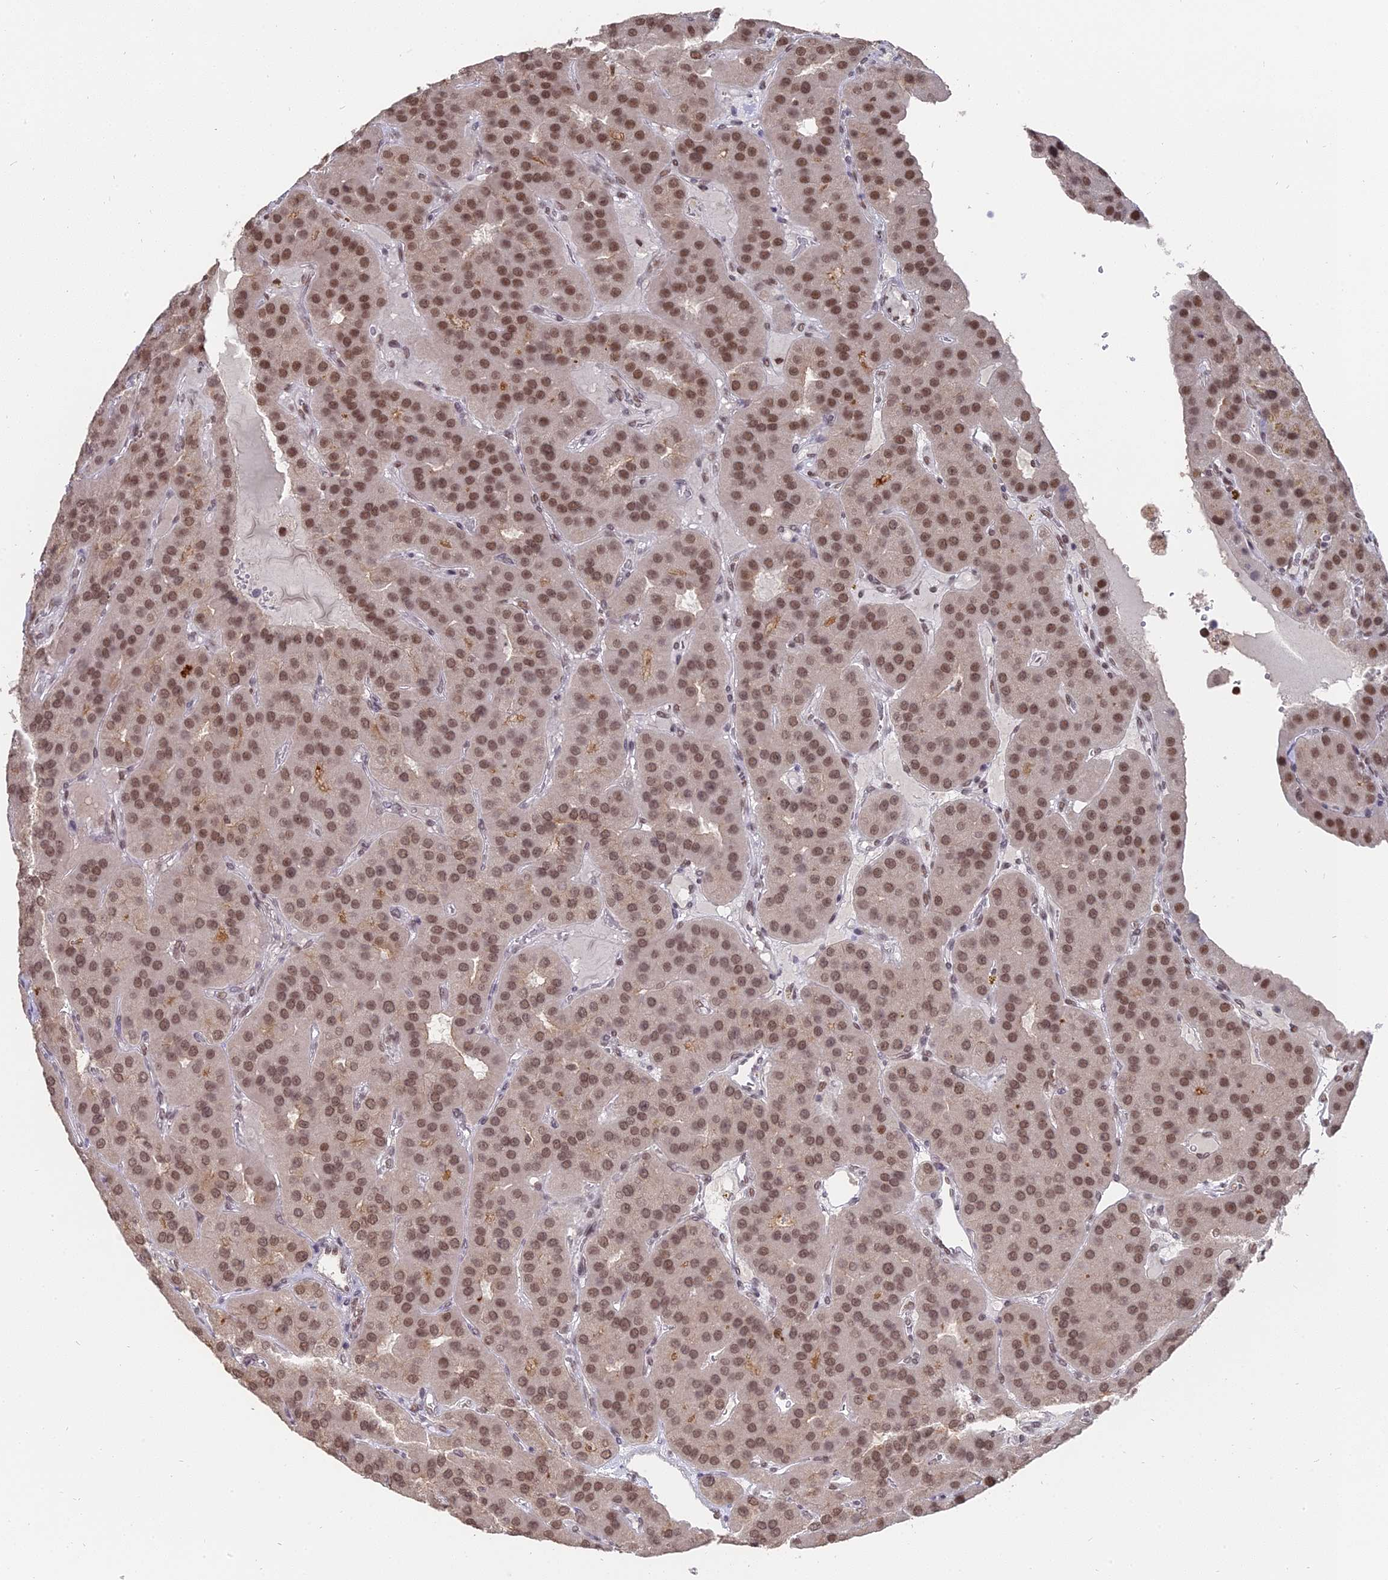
{"staining": {"intensity": "moderate", "quantity": ">75%", "location": "nuclear"}, "tissue": "parathyroid gland", "cell_type": "Glandular cells", "image_type": "normal", "snomed": [{"axis": "morphology", "description": "Normal tissue, NOS"}, {"axis": "morphology", "description": "Adenoma, NOS"}, {"axis": "topography", "description": "Parathyroid gland"}], "caption": "A brown stain highlights moderate nuclear staining of a protein in glandular cells of benign human parathyroid gland.", "gene": "NR1H3", "patient": {"sex": "female", "age": 86}}